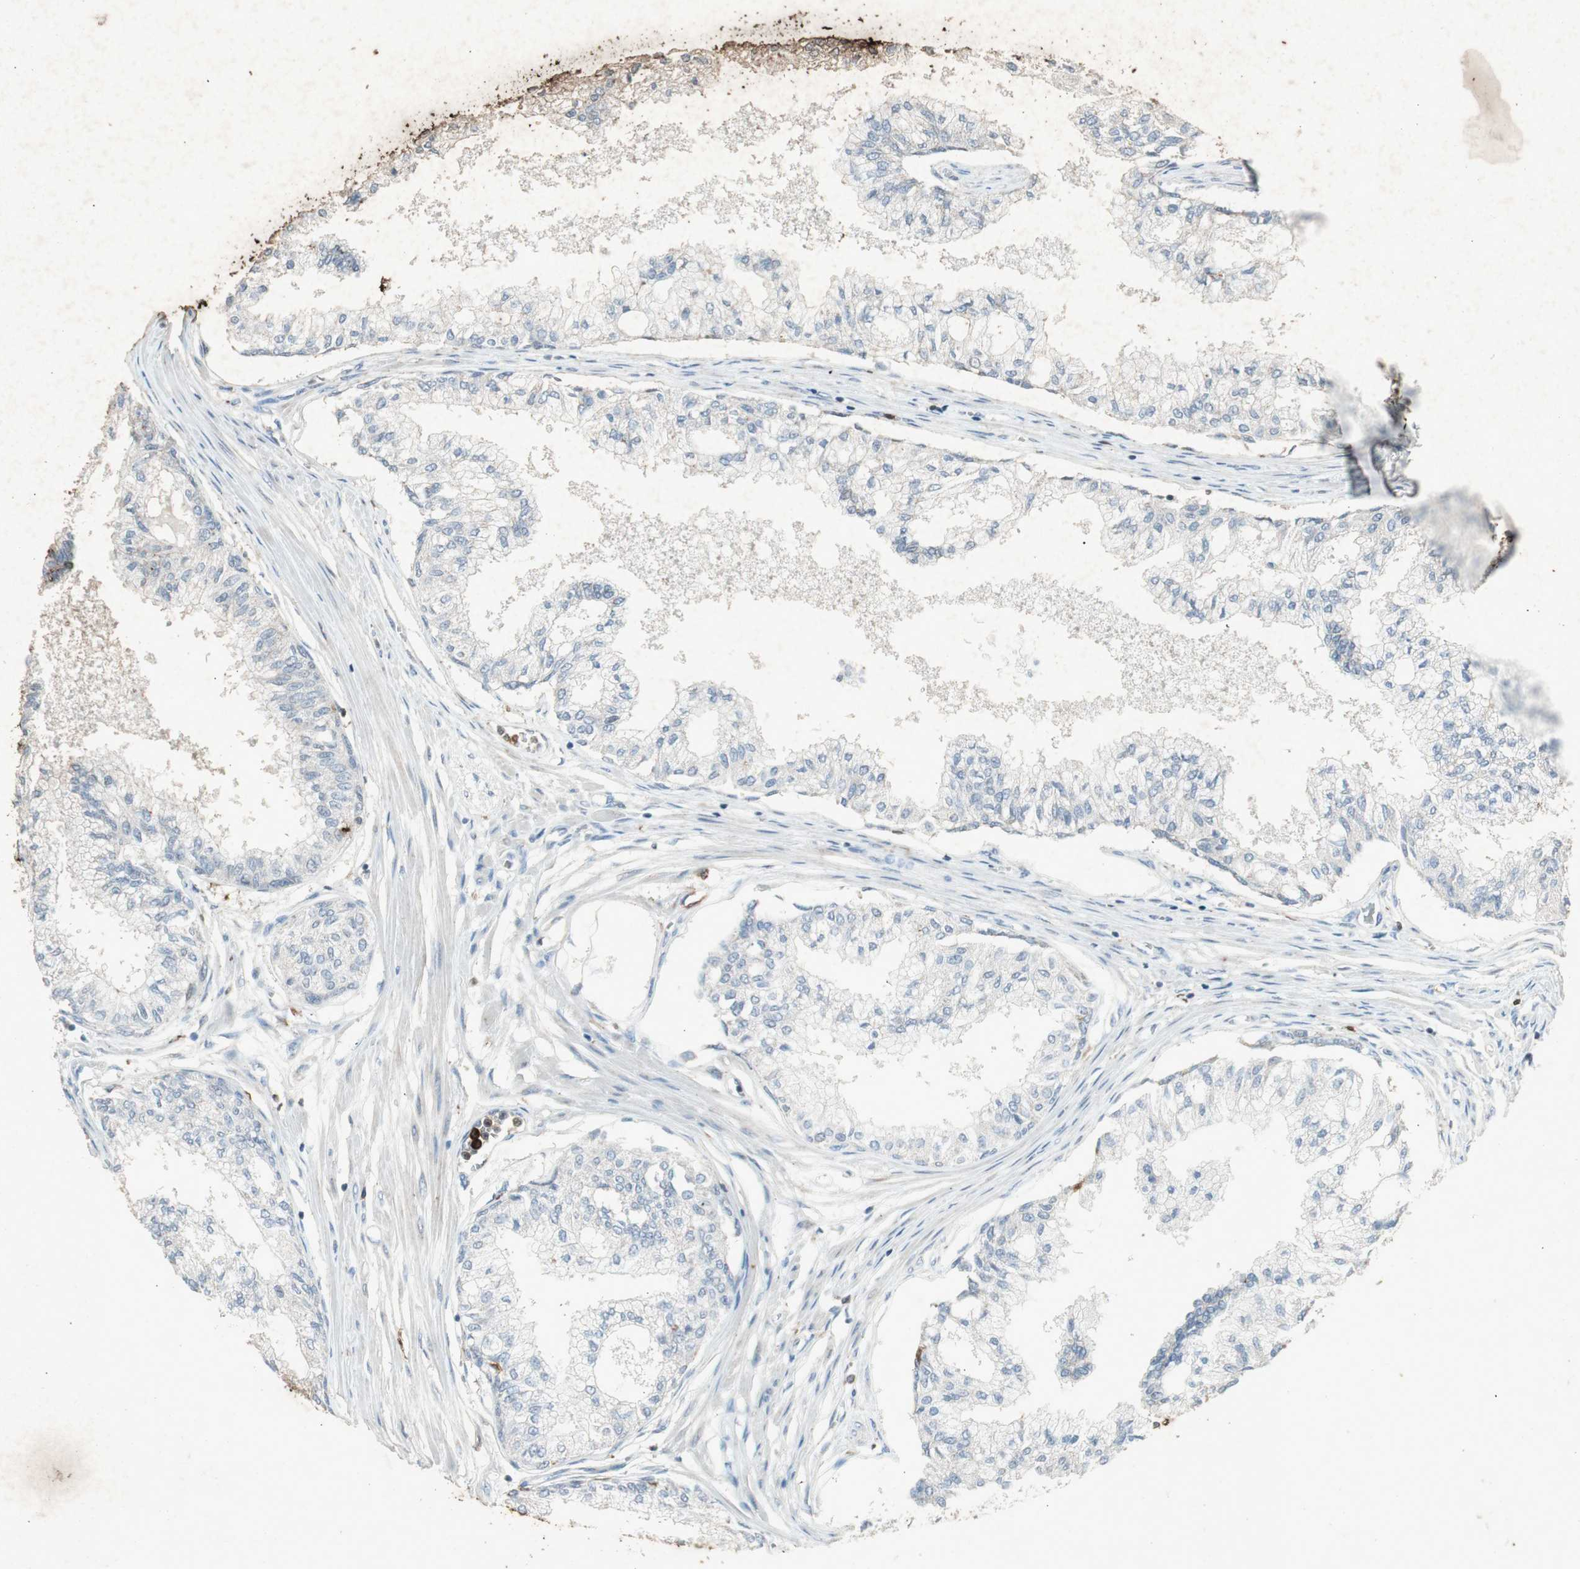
{"staining": {"intensity": "moderate", "quantity": "<25%", "location": "cytoplasmic/membranous"}, "tissue": "prostate", "cell_type": "Glandular cells", "image_type": "normal", "snomed": [{"axis": "morphology", "description": "Normal tissue, NOS"}, {"axis": "topography", "description": "Prostate"}, {"axis": "topography", "description": "Seminal veicle"}], "caption": "Immunohistochemistry image of unremarkable prostate: prostate stained using immunohistochemistry (IHC) exhibits low levels of moderate protein expression localized specifically in the cytoplasmic/membranous of glandular cells, appearing as a cytoplasmic/membranous brown color.", "gene": "TYROBP", "patient": {"sex": "male", "age": 60}}